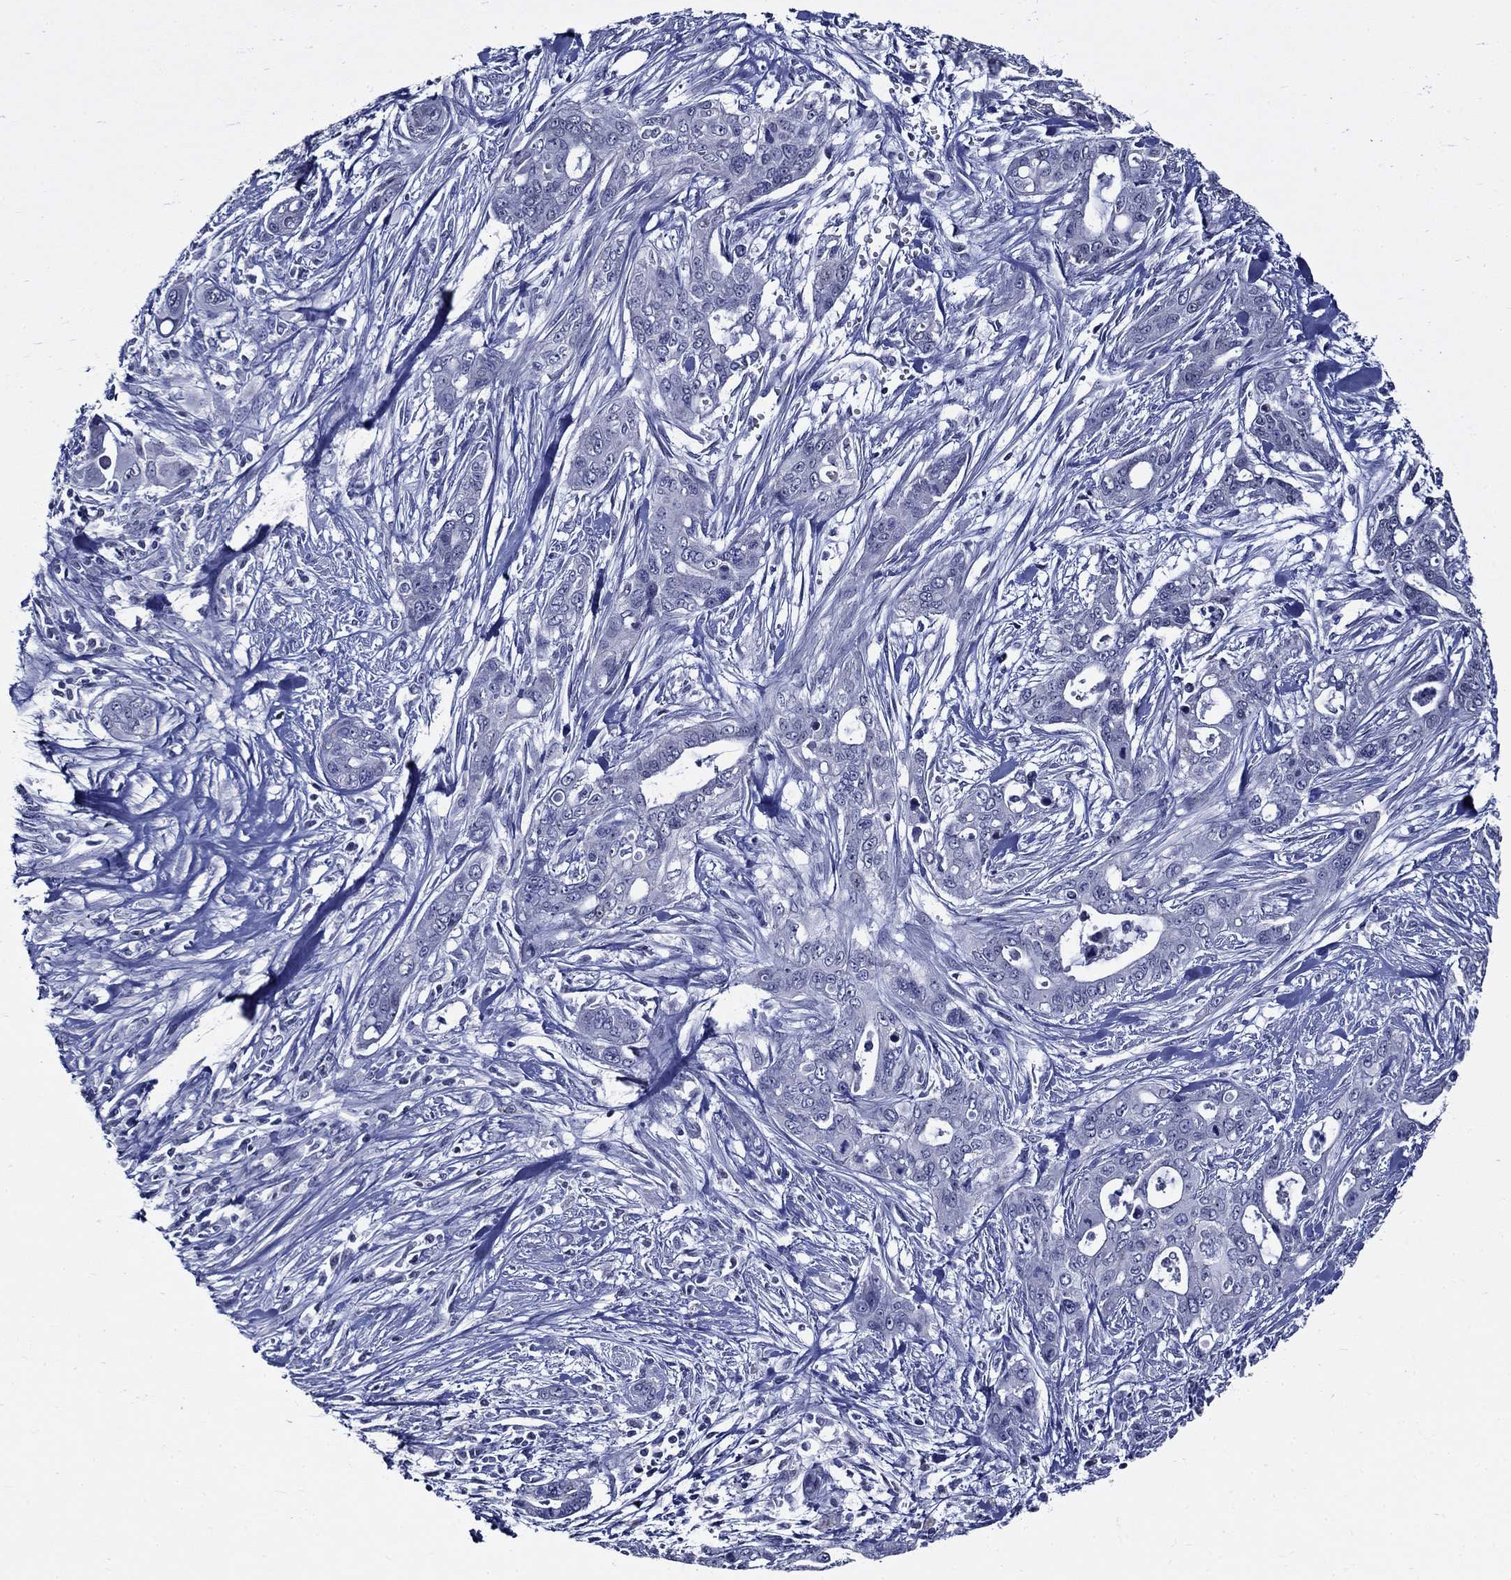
{"staining": {"intensity": "negative", "quantity": "none", "location": "none"}, "tissue": "pancreatic cancer", "cell_type": "Tumor cells", "image_type": "cancer", "snomed": [{"axis": "morphology", "description": "Adenocarcinoma, NOS"}, {"axis": "topography", "description": "Pancreas"}], "caption": "The photomicrograph reveals no staining of tumor cells in pancreatic adenocarcinoma.", "gene": "GUCA1A", "patient": {"sex": "male", "age": 47}}